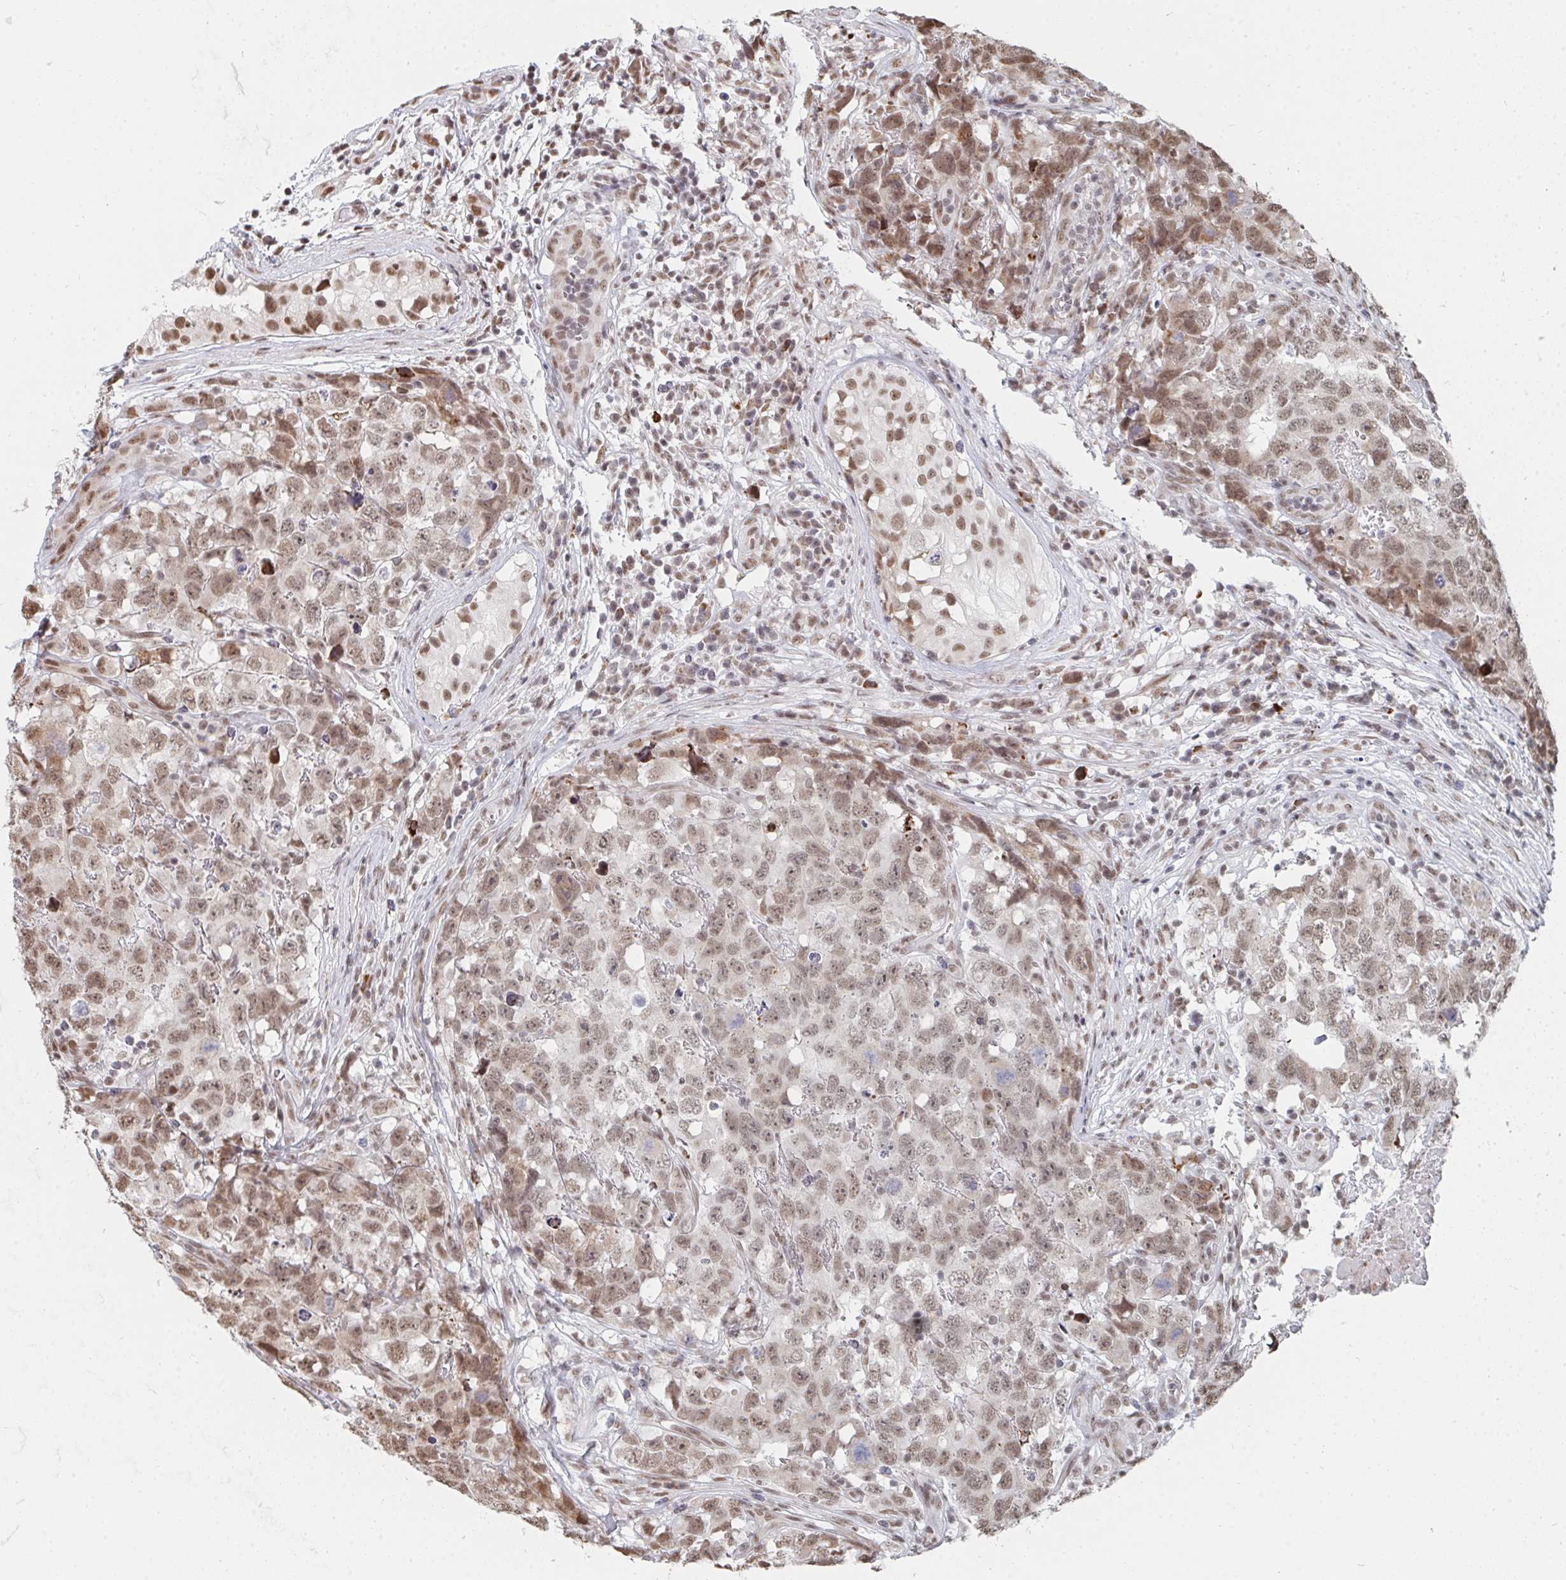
{"staining": {"intensity": "moderate", "quantity": ">75%", "location": "nuclear"}, "tissue": "testis cancer", "cell_type": "Tumor cells", "image_type": "cancer", "snomed": [{"axis": "morphology", "description": "Carcinoma, Embryonal, NOS"}, {"axis": "topography", "description": "Testis"}], "caption": "Immunohistochemistry (IHC) histopathology image of testis embryonal carcinoma stained for a protein (brown), which exhibits medium levels of moderate nuclear staining in approximately >75% of tumor cells.", "gene": "MBNL1", "patient": {"sex": "male", "age": 22}}